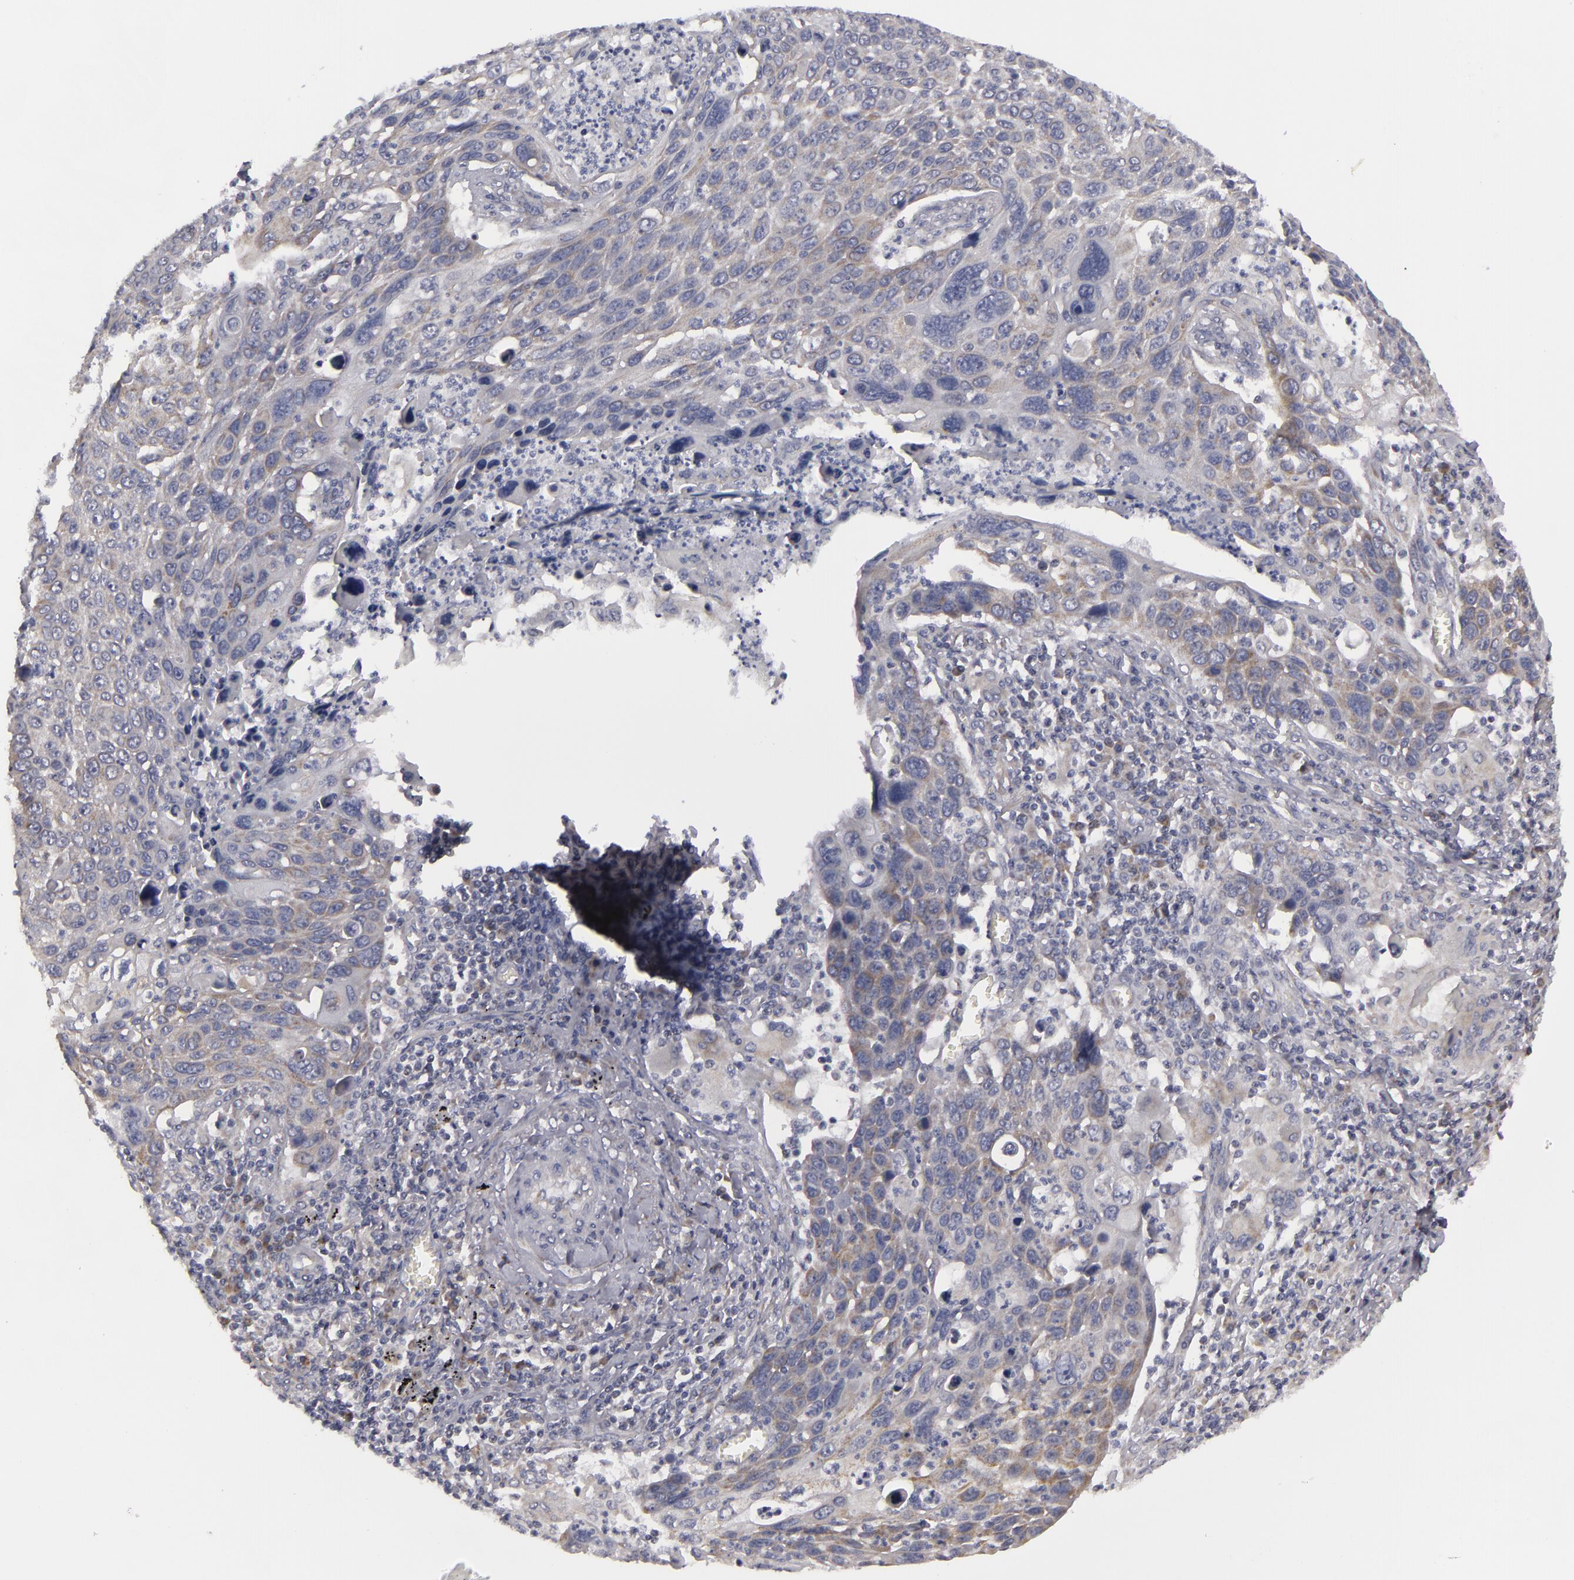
{"staining": {"intensity": "weak", "quantity": "25%-75%", "location": "cytoplasmic/membranous"}, "tissue": "lung cancer", "cell_type": "Tumor cells", "image_type": "cancer", "snomed": [{"axis": "morphology", "description": "Squamous cell carcinoma, NOS"}, {"axis": "topography", "description": "Lung"}], "caption": "Tumor cells exhibit low levels of weak cytoplasmic/membranous positivity in about 25%-75% of cells in lung cancer.", "gene": "ATP2B3", "patient": {"sex": "male", "age": 68}}